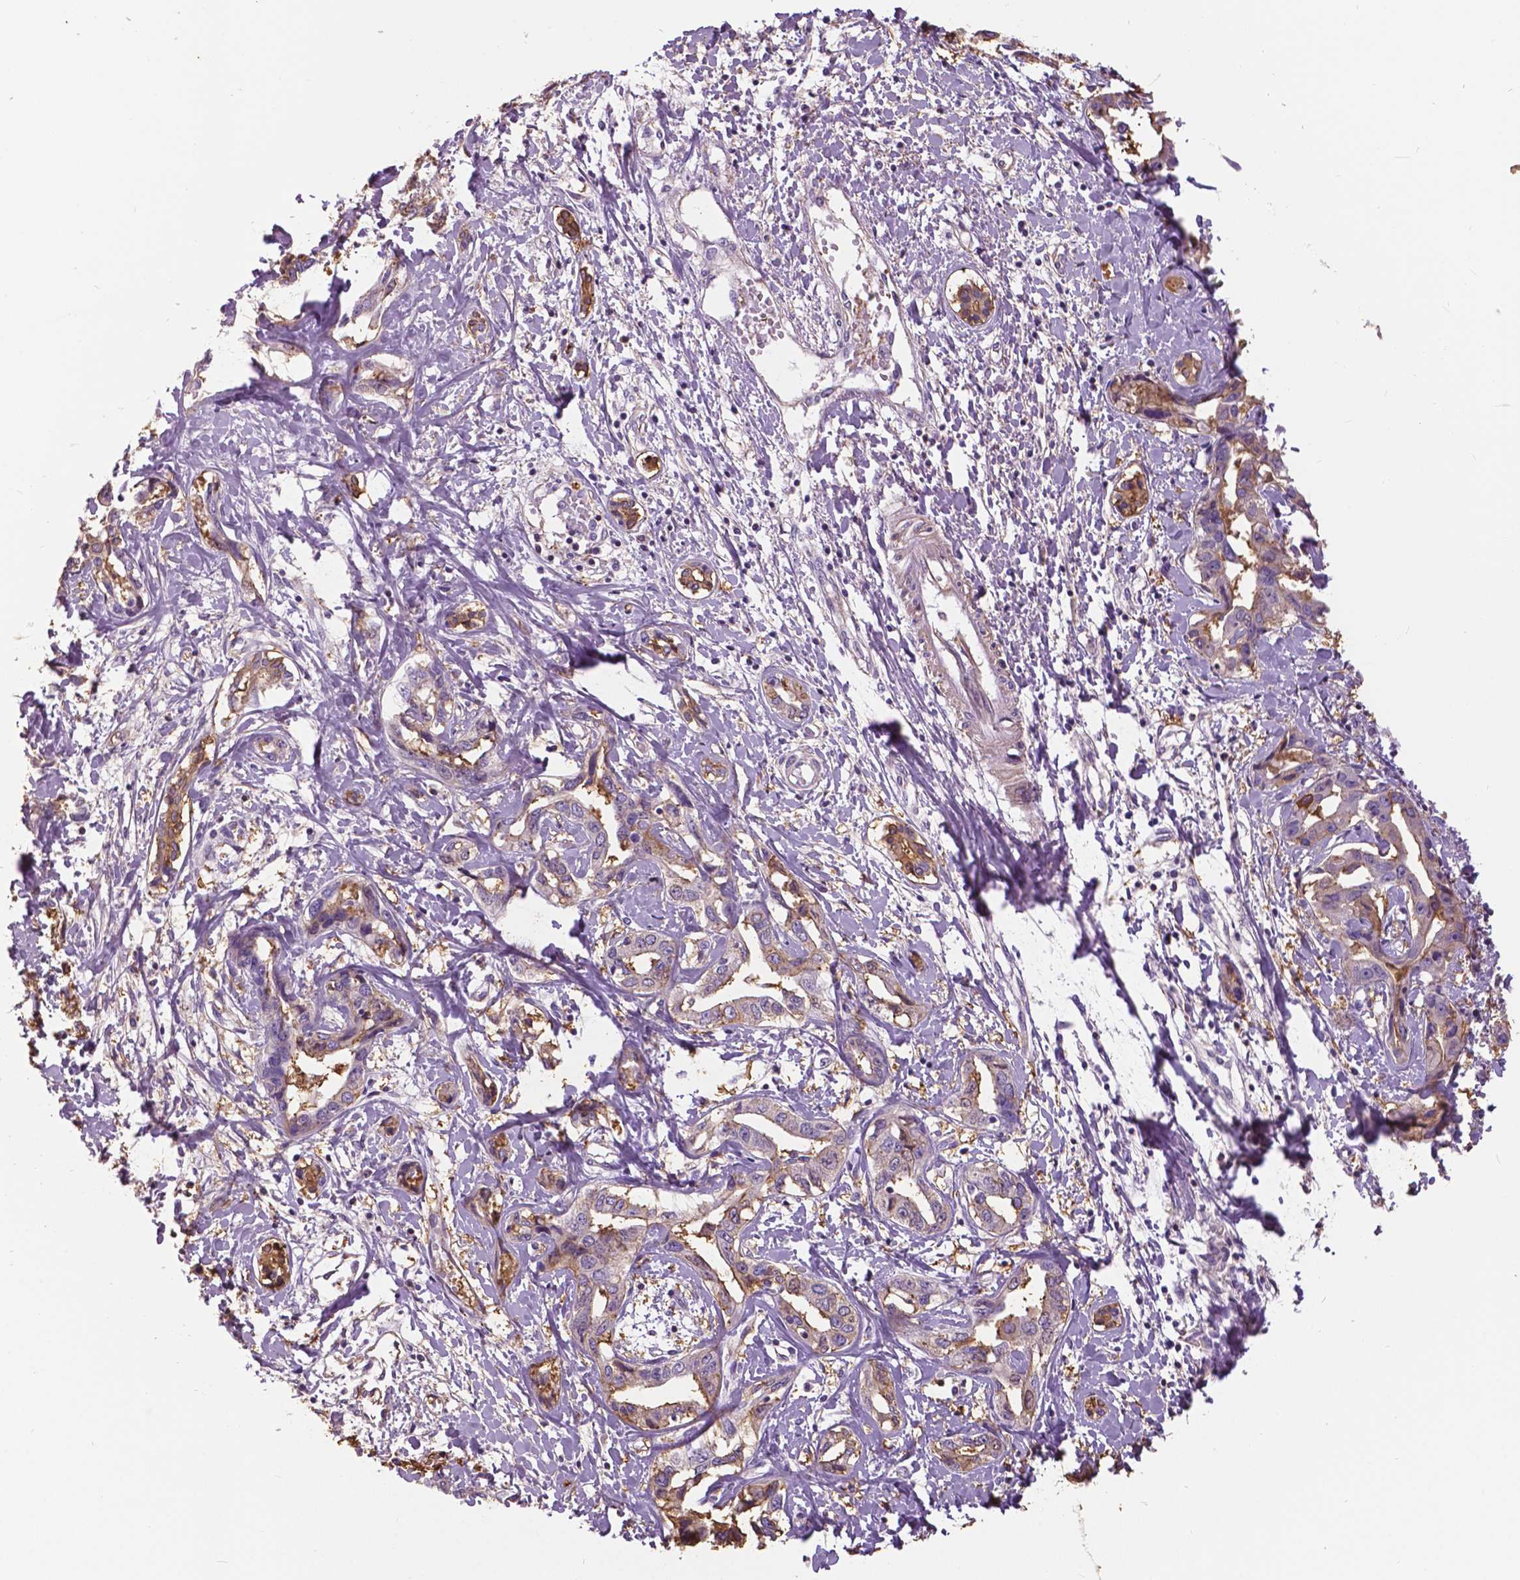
{"staining": {"intensity": "moderate", "quantity": "25%-75%", "location": "cytoplasmic/membranous"}, "tissue": "liver cancer", "cell_type": "Tumor cells", "image_type": "cancer", "snomed": [{"axis": "morphology", "description": "Cholangiocarcinoma"}, {"axis": "topography", "description": "Liver"}], "caption": "Liver cholangiocarcinoma stained with DAB (3,3'-diaminobenzidine) IHC reveals medium levels of moderate cytoplasmic/membranous staining in about 25%-75% of tumor cells. The staining was performed using DAB (3,3'-diaminobenzidine), with brown indicating positive protein expression. Nuclei are stained blue with hematoxylin.", "gene": "ANXA13", "patient": {"sex": "male", "age": 59}}